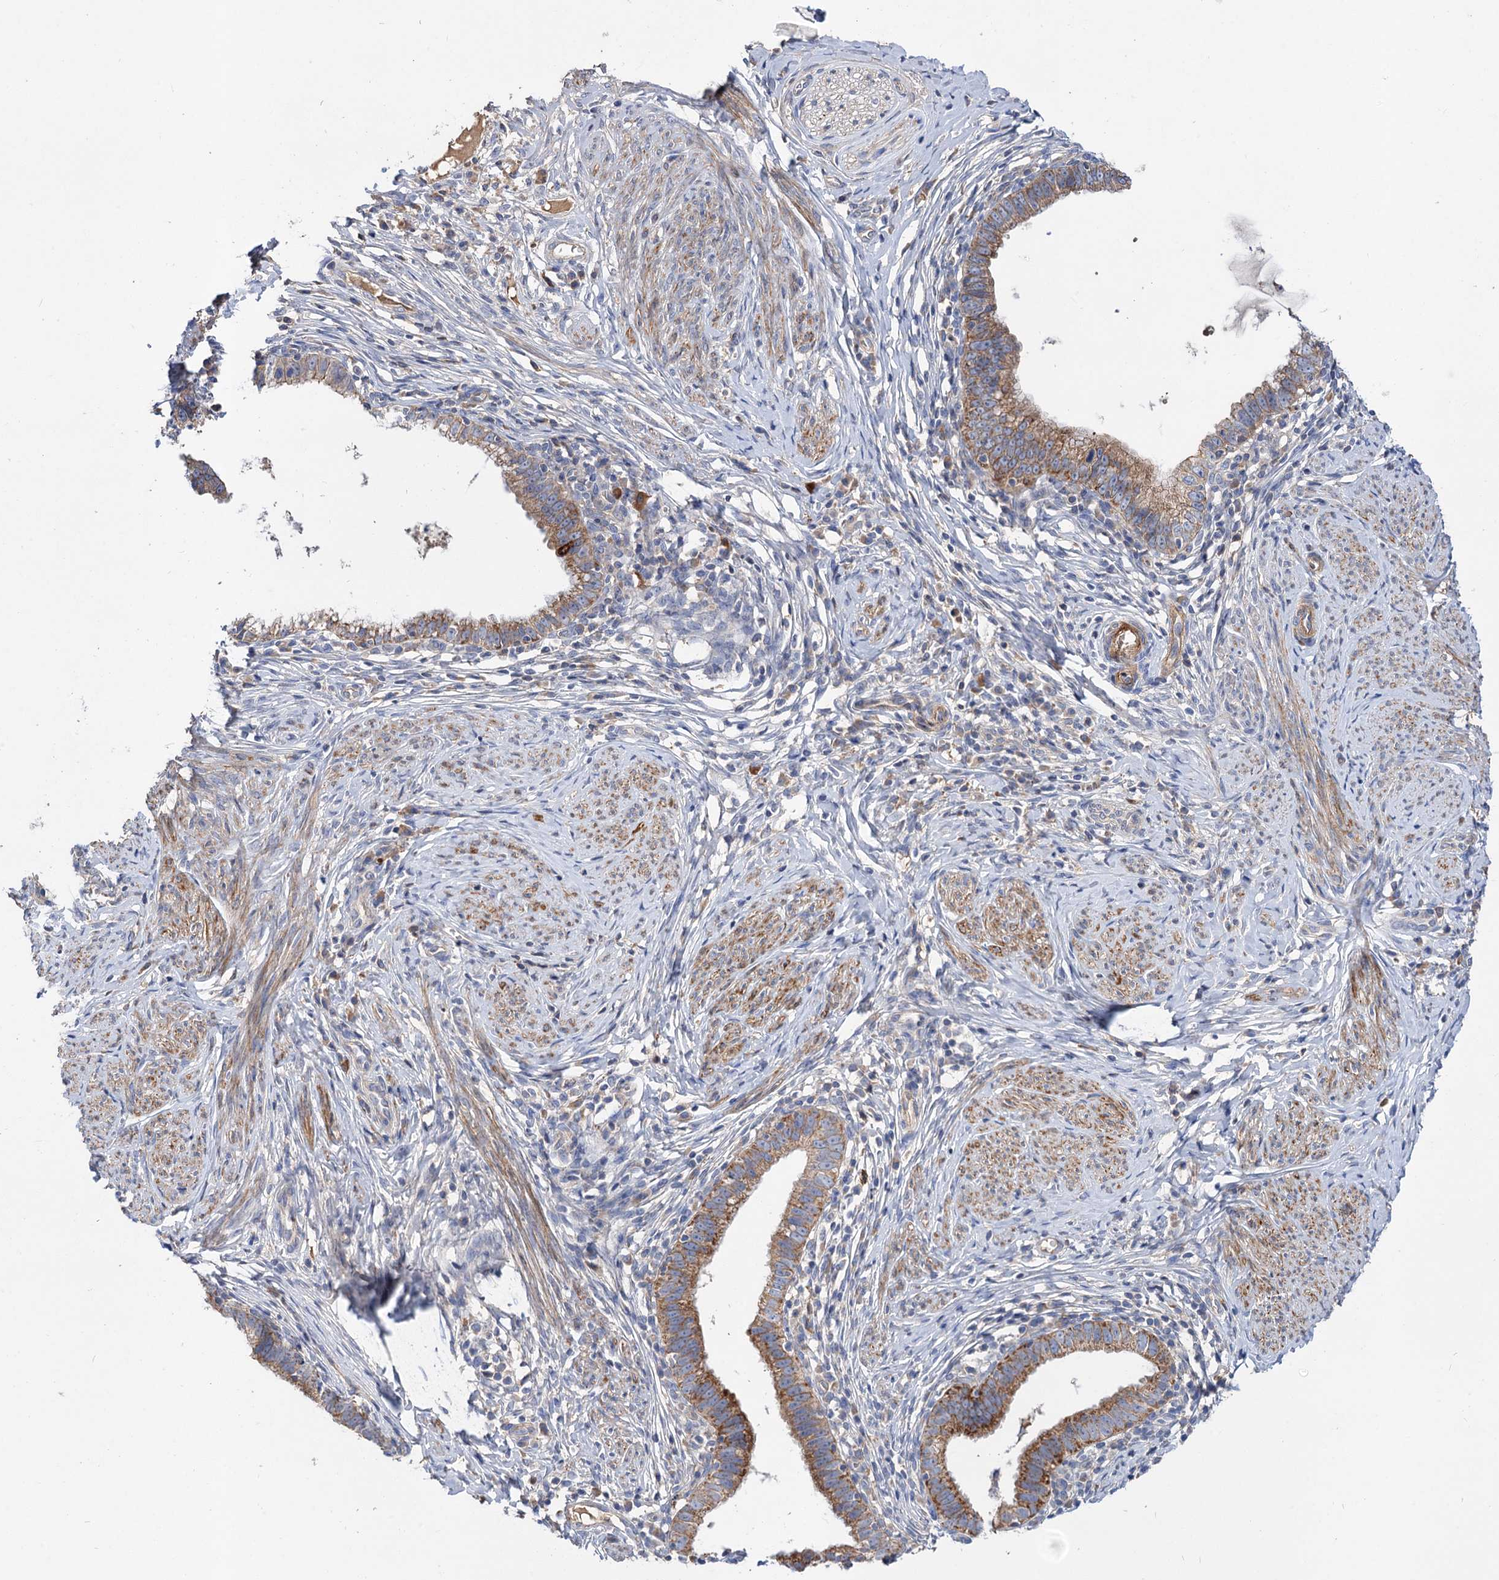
{"staining": {"intensity": "moderate", "quantity": "25%-75%", "location": "cytoplasmic/membranous"}, "tissue": "cervical cancer", "cell_type": "Tumor cells", "image_type": "cancer", "snomed": [{"axis": "morphology", "description": "Adenocarcinoma, NOS"}, {"axis": "topography", "description": "Cervix"}], "caption": "High-magnification brightfield microscopy of cervical cancer (adenocarcinoma) stained with DAB (3,3'-diaminobenzidine) (brown) and counterstained with hematoxylin (blue). tumor cells exhibit moderate cytoplasmic/membranous staining is present in about25%-75% of cells.", "gene": "NUDCD2", "patient": {"sex": "female", "age": 36}}